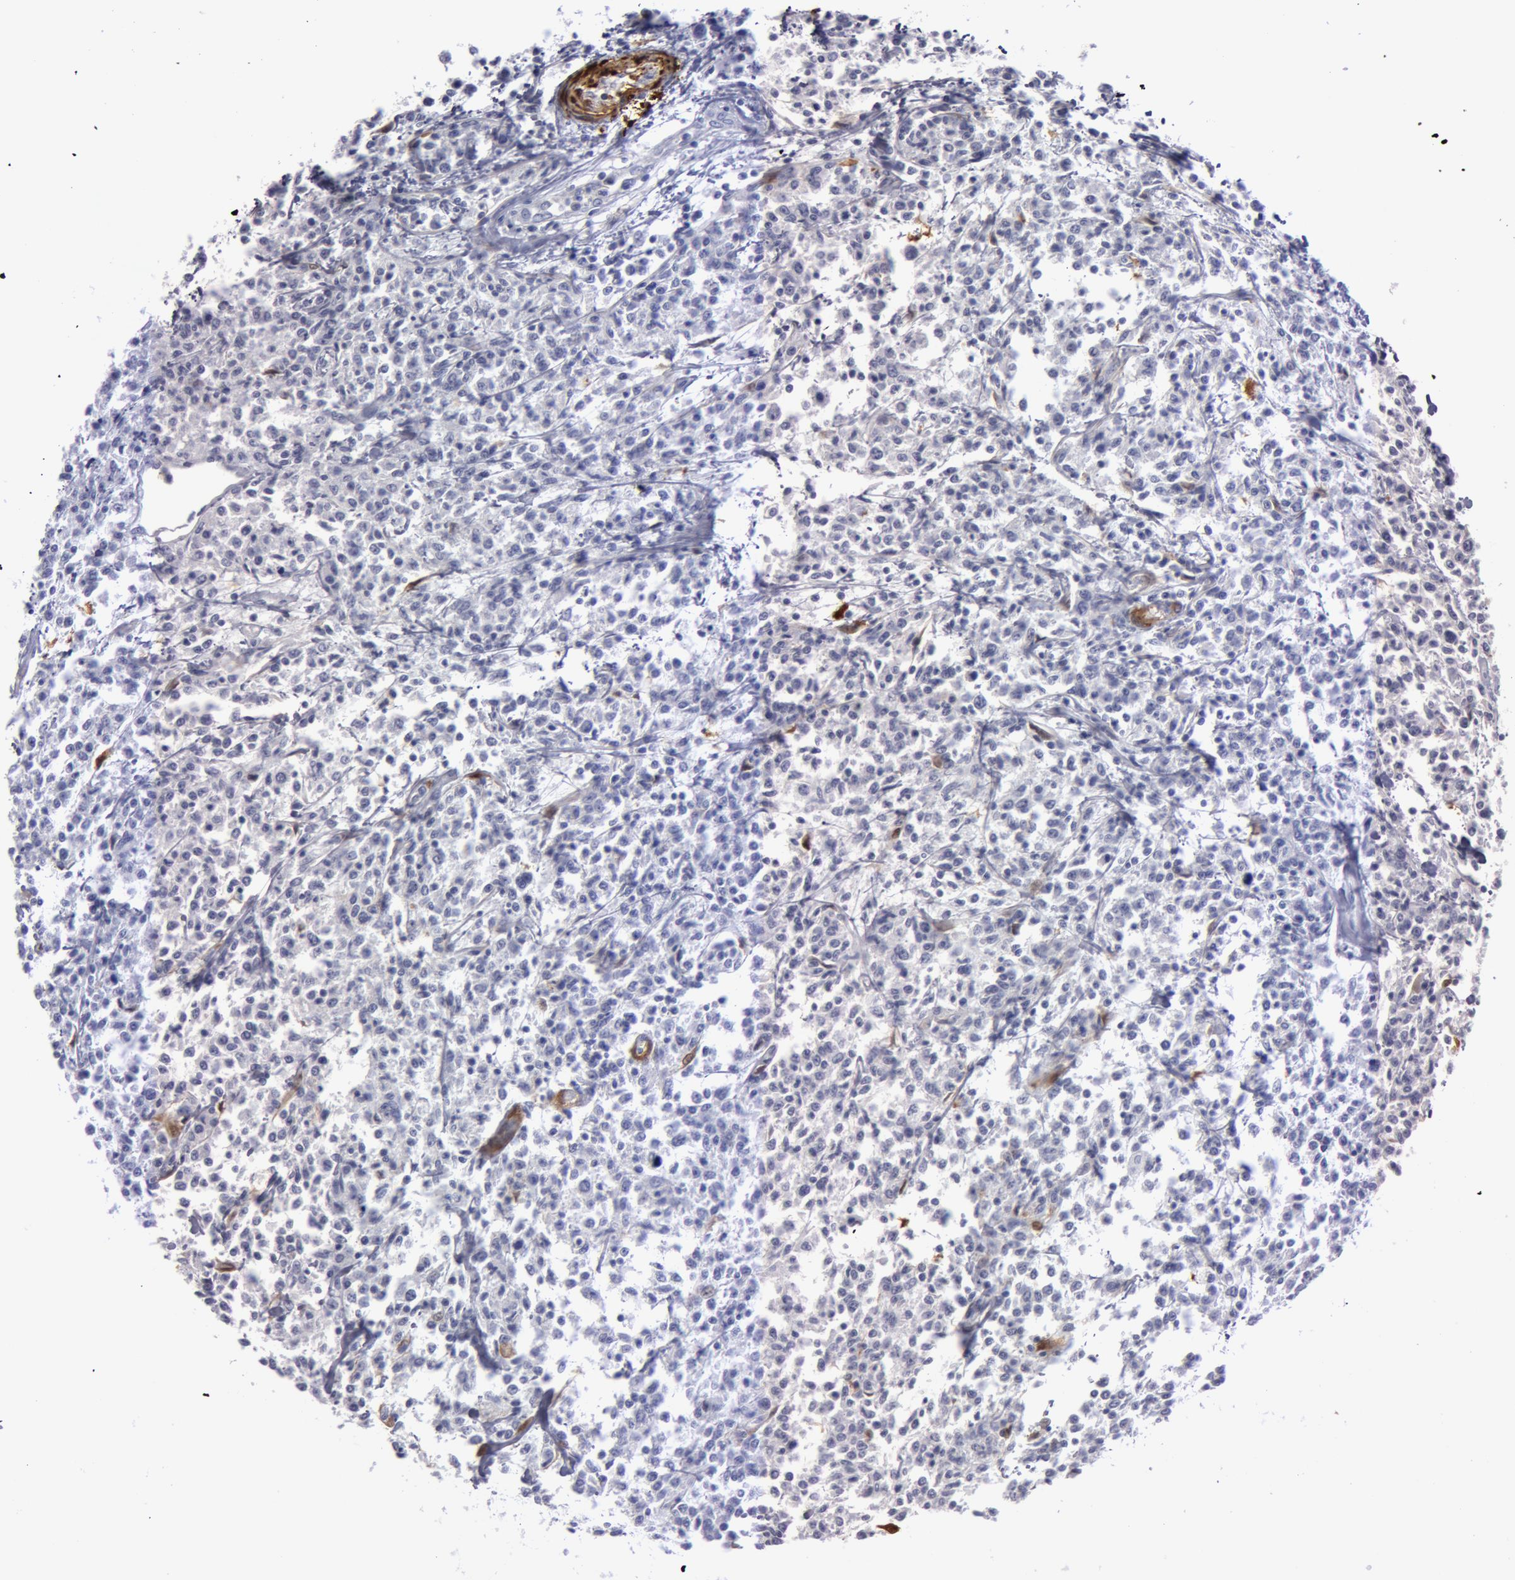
{"staining": {"intensity": "weak", "quantity": "<25%", "location": "cytoplasmic/membranous"}, "tissue": "lymphoma", "cell_type": "Tumor cells", "image_type": "cancer", "snomed": [{"axis": "morphology", "description": "Malignant lymphoma, non-Hodgkin's type, Low grade"}, {"axis": "topography", "description": "Small intestine"}], "caption": "Immunohistochemical staining of human malignant lymphoma, non-Hodgkin's type (low-grade) exhibits no significant positivity in tumor cells.", "gene": "TAGLN", "patient": {"sex": "female", "age": 59}}